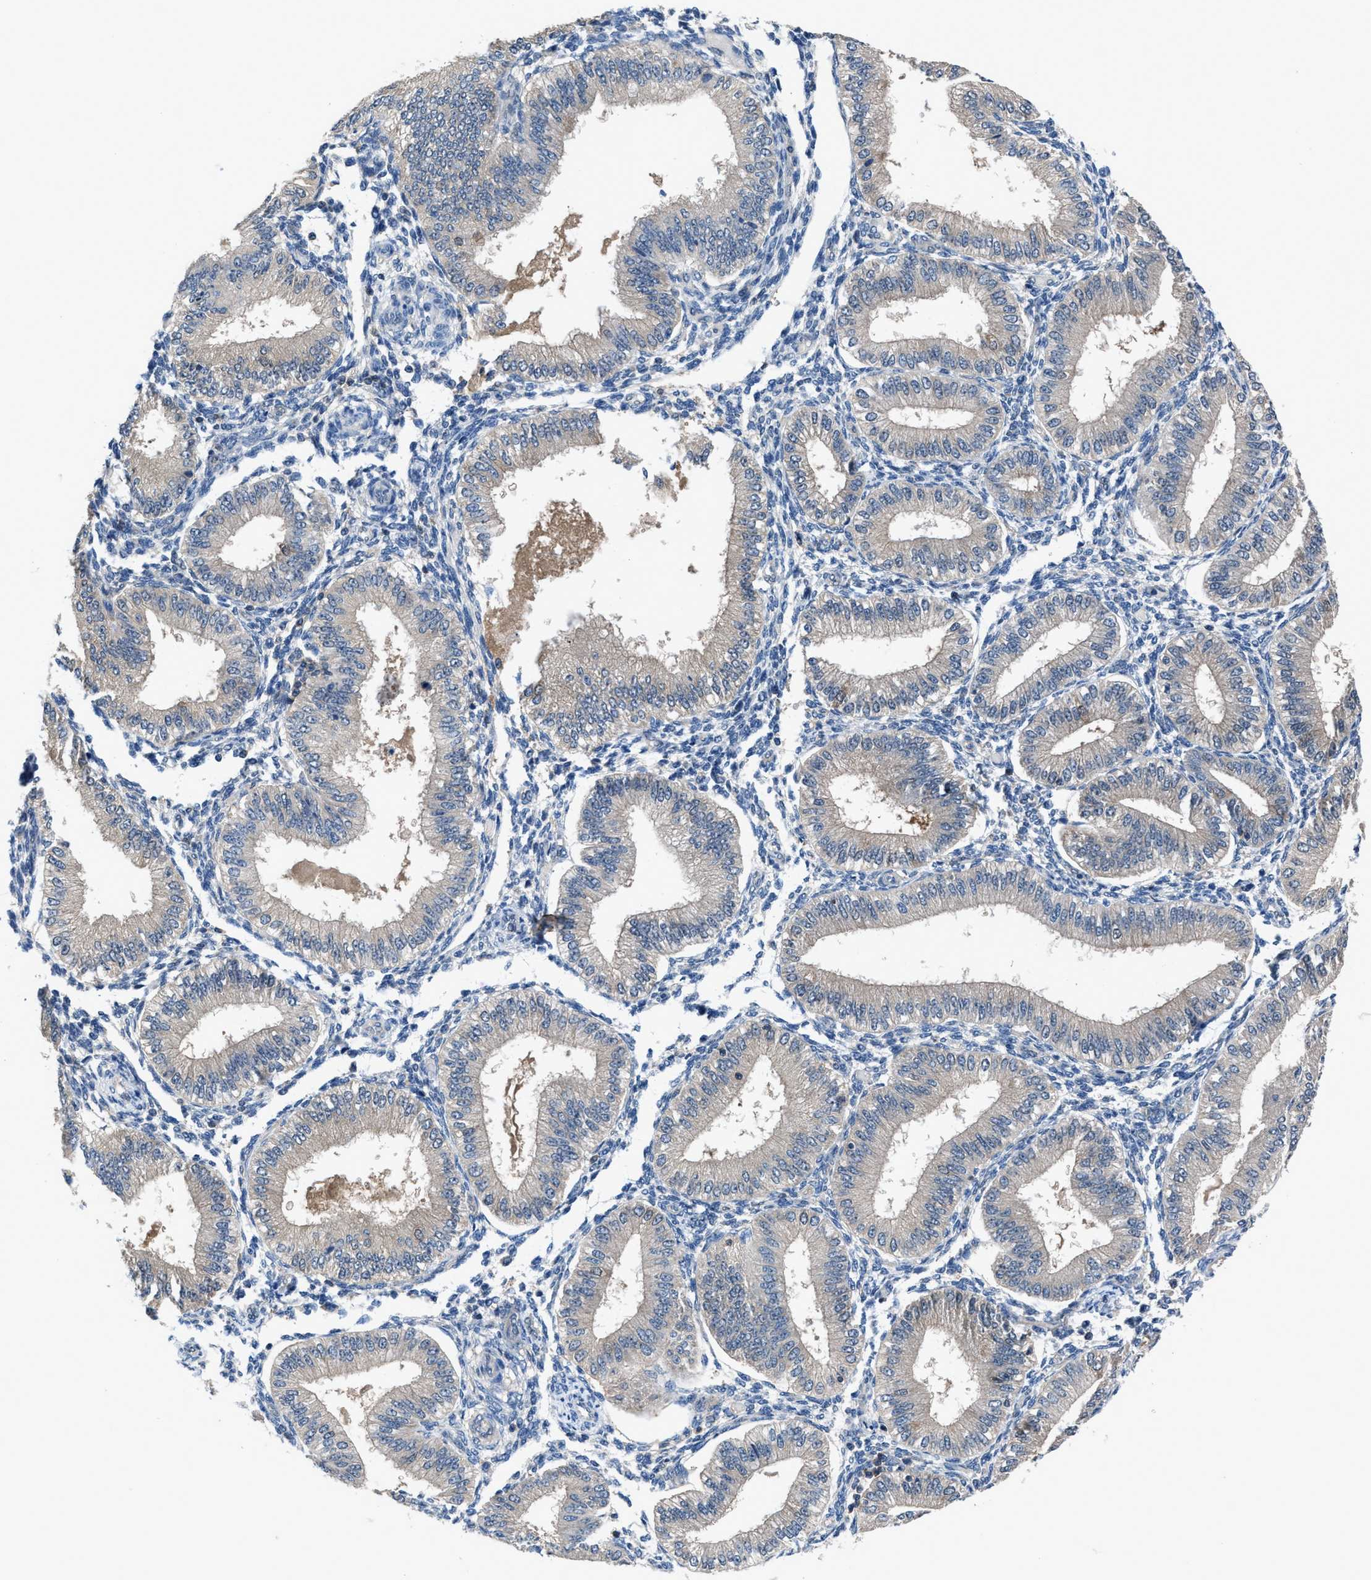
{"staining": {"intensity": "negative", "quantity": "none", "location": "none"}, "tissue": "endometrium", "cell_type": "Cells in endometrial stroma", "image_type": "normal", "snomed": [{"axis": "morphology", "description": "Normal tissue, NOS"}, {"axis": "topography", "description": "Endometrium"}], "caption": "Immunohistochemistry micrograph of unremarkable human endometrium stained for a protein (brown), which demonstrates no expression in cells in endometrial stroma.", "gene": "NUDT5", "patient": {"sex": "female", "age": 39}}